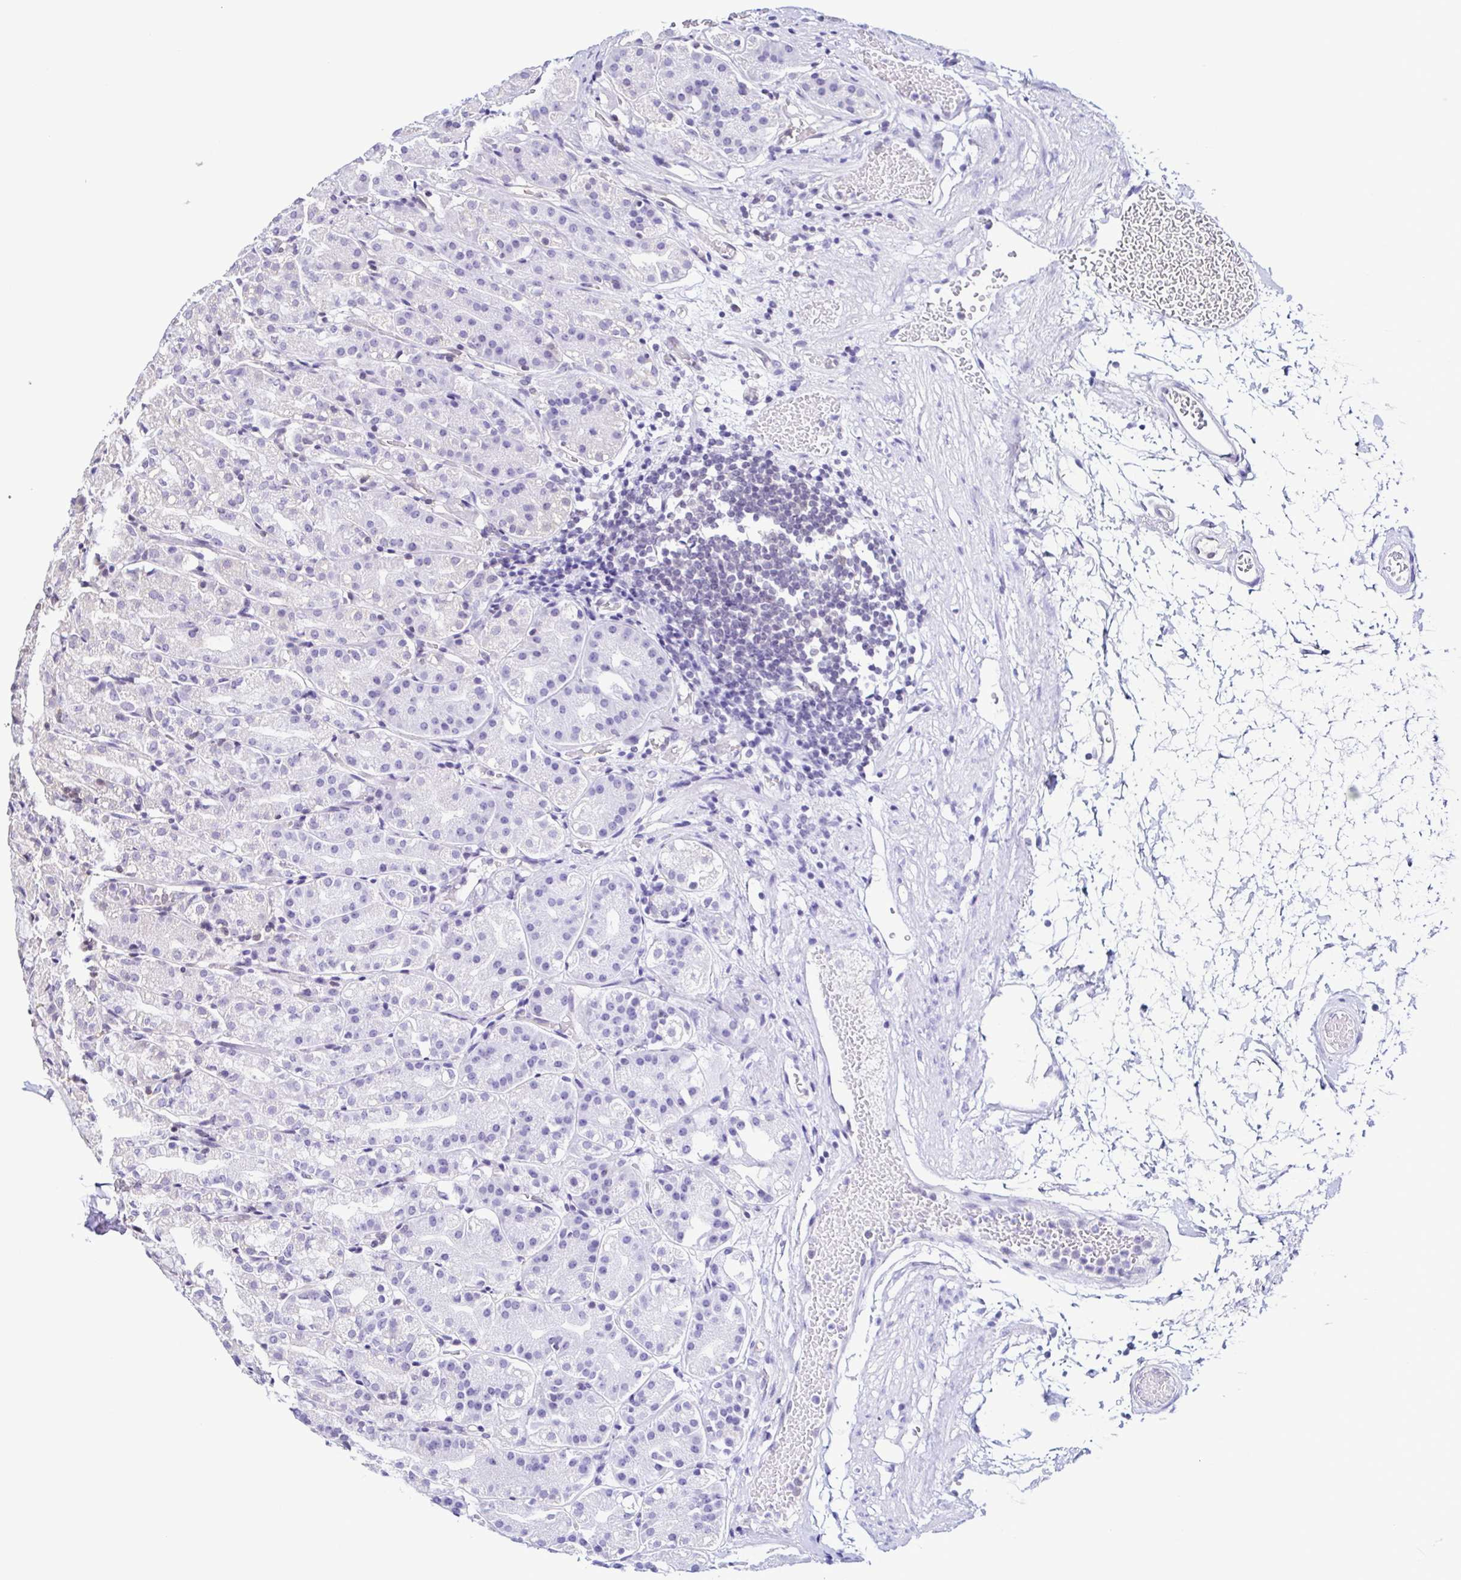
{"staining": {"intensity": "negative", "quantity": "none", "location": "none"}, "tissue": "stomach", "cell_type": "Glandular cells", "image_type": "normal", "snomed": [{"axis": "morphology", "description": "Normal tissue, NOS"}, {"axis": "topography", "description": "Stomach"}], "caption": "Stomach was stained to show a protein in brown. There is no significant expression in glandular cells. (Immunohistochemistry, brightfield microscopy, high magnification).", "gene": "PSMB9", "patient": {"sex": "female", "age": 57}}